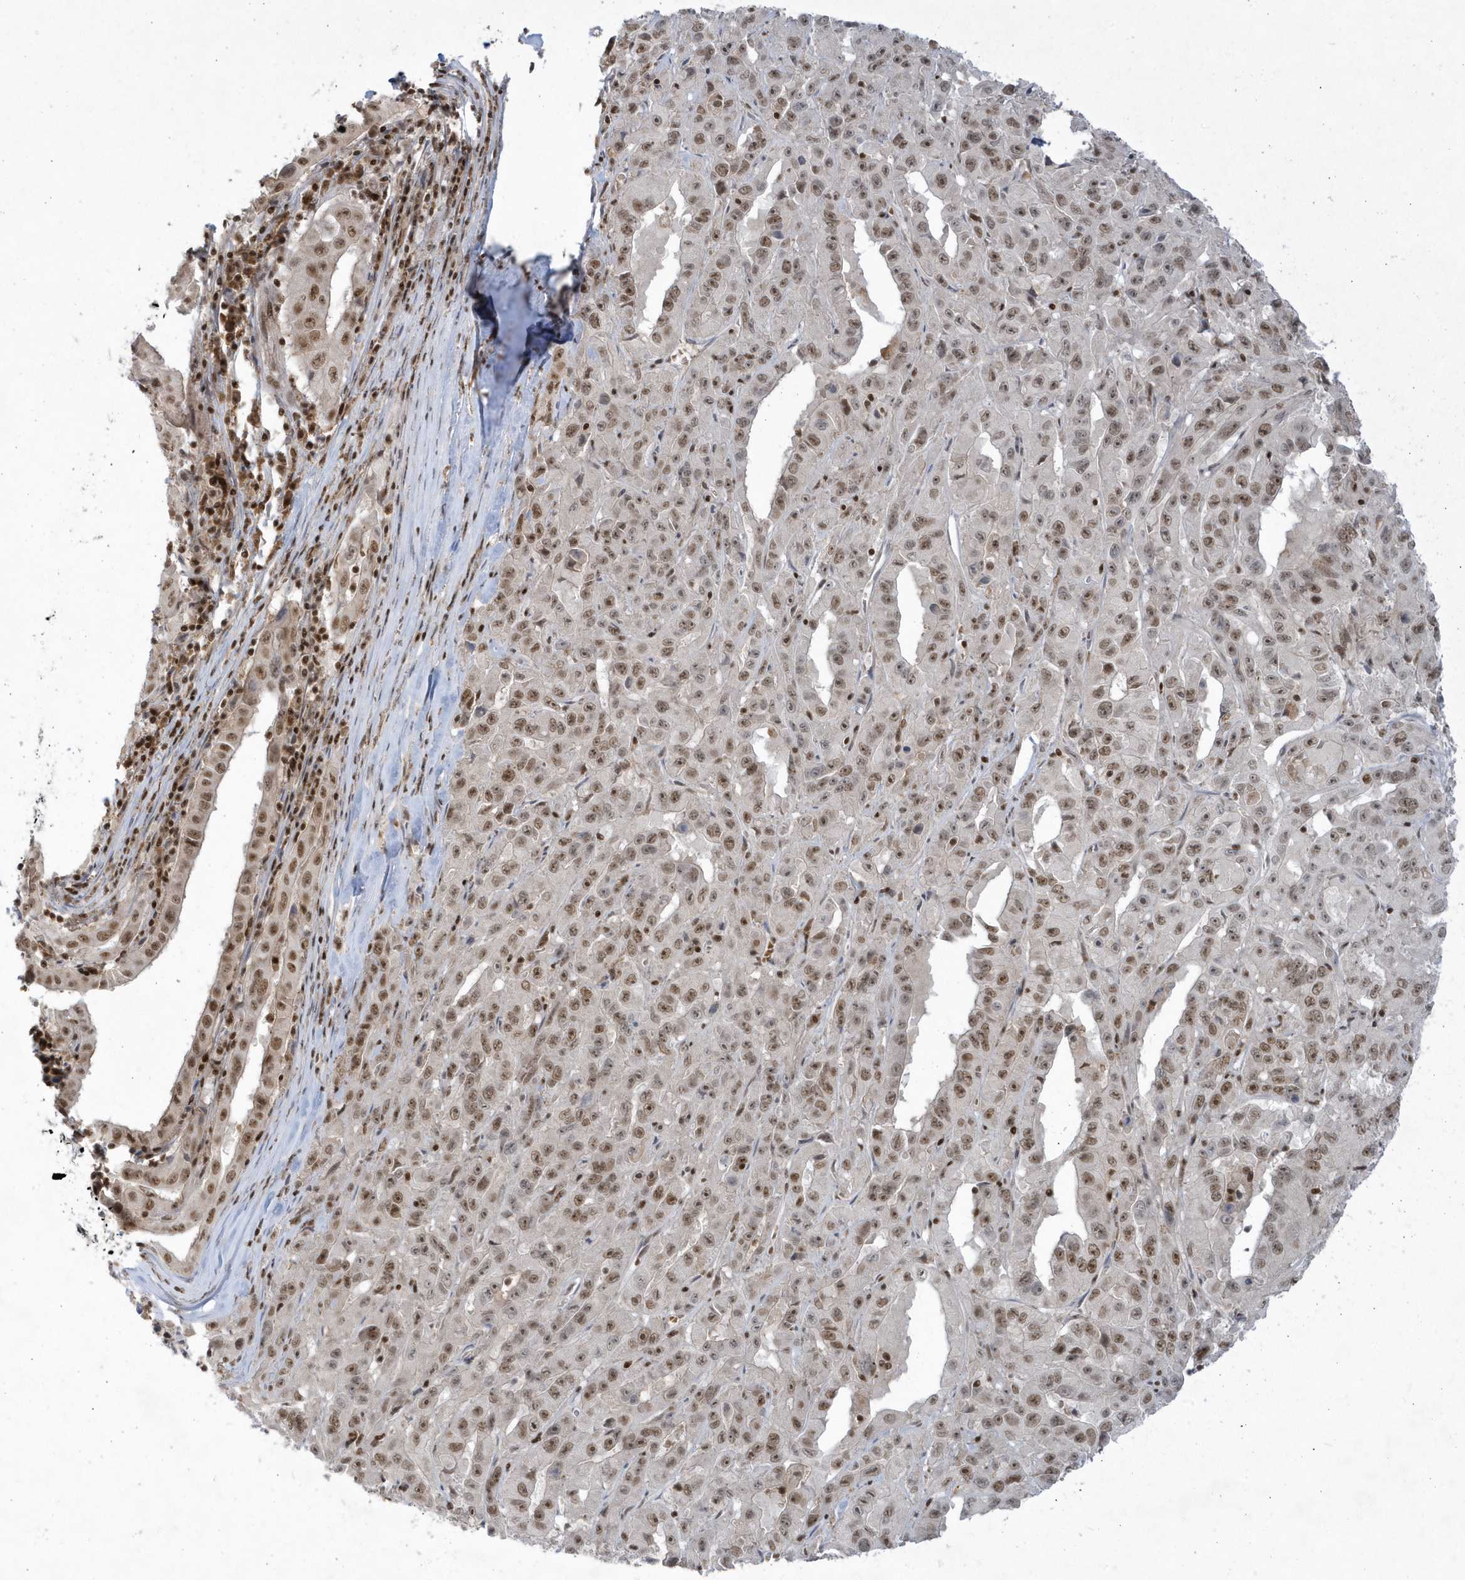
{"staining": {"intensity": "moderate", "quantity": ">75%", "location": "nuclear"}, "tissue": "pancreatic cancer", "cell_type": "Tumor cells", "image_type": "cancer", "snomed": [{"axis": "morphology", "description": "Adenocarcinoma, NOS"}, {"axis": "topography", "description": "Pancreas"}], "caption": "Adenocarcinoma (pancreatic) tissue reveals moderate nuclear positivity in approximately >75% of tumor cells The protein of interest is shown in brown color, while the nuclei are stained blue.", "gene": "PPIL2", "patient": {"sex": "male", "age": 63}}